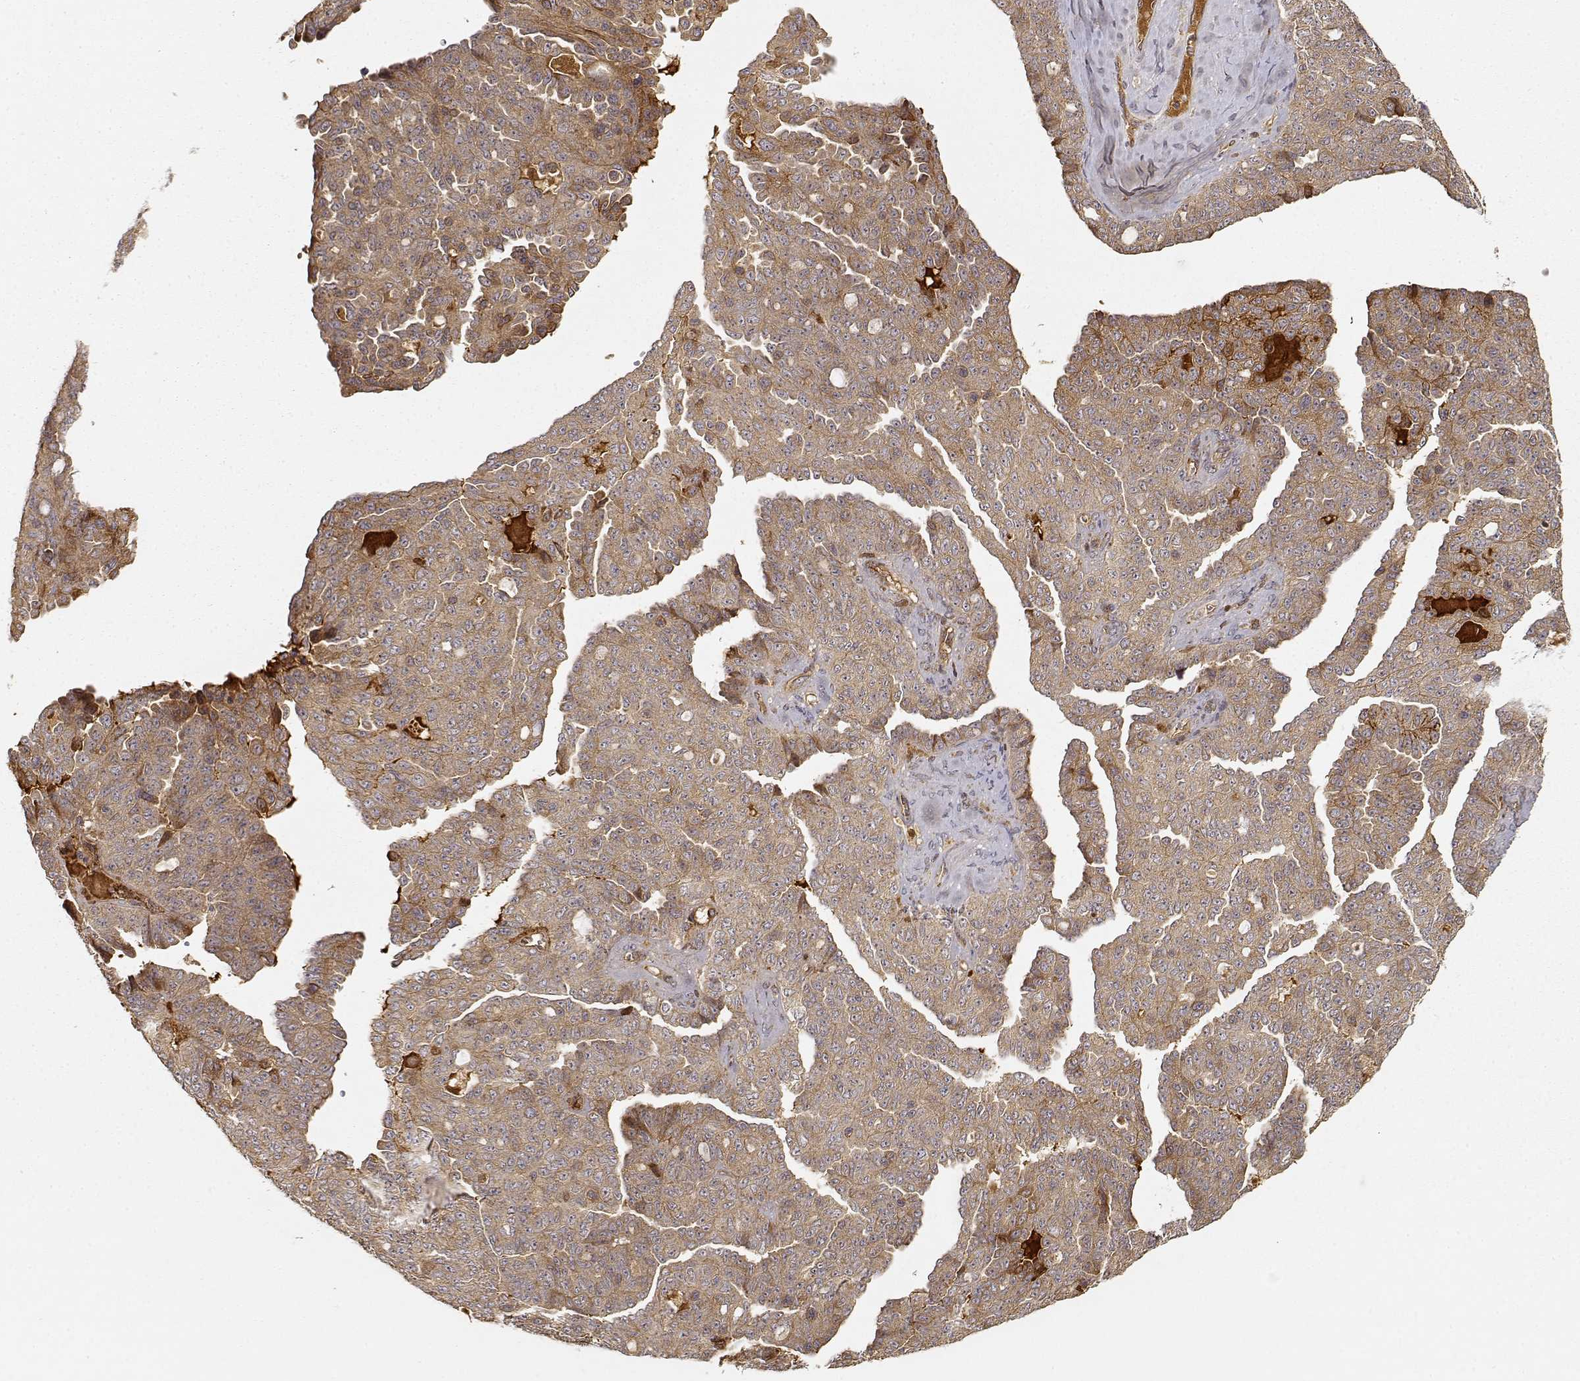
{"staining": {"intensity": "moderate", "quantity": ">75%", "location": "cytoplasmic/membranous"}, "tissue": "ovarian cancer", "cell_type": "Tumor cells", "image_type": "cancer", "snomed": [{"axis": "morphology", "description": "Cystadenocarcinoma, serous, NOS"}, {"axis": "topography", "description": "Ovary"}], "caption": "Moderate cytoplasmic/membranous positivity for a protein is appreciated in about >75% of tumor cells of ovarian cancer (serous cystadenocarcinoma) using IHC.", "gene": "CDK5RAP2", "patient": {"sex": "female", "age": 71}}